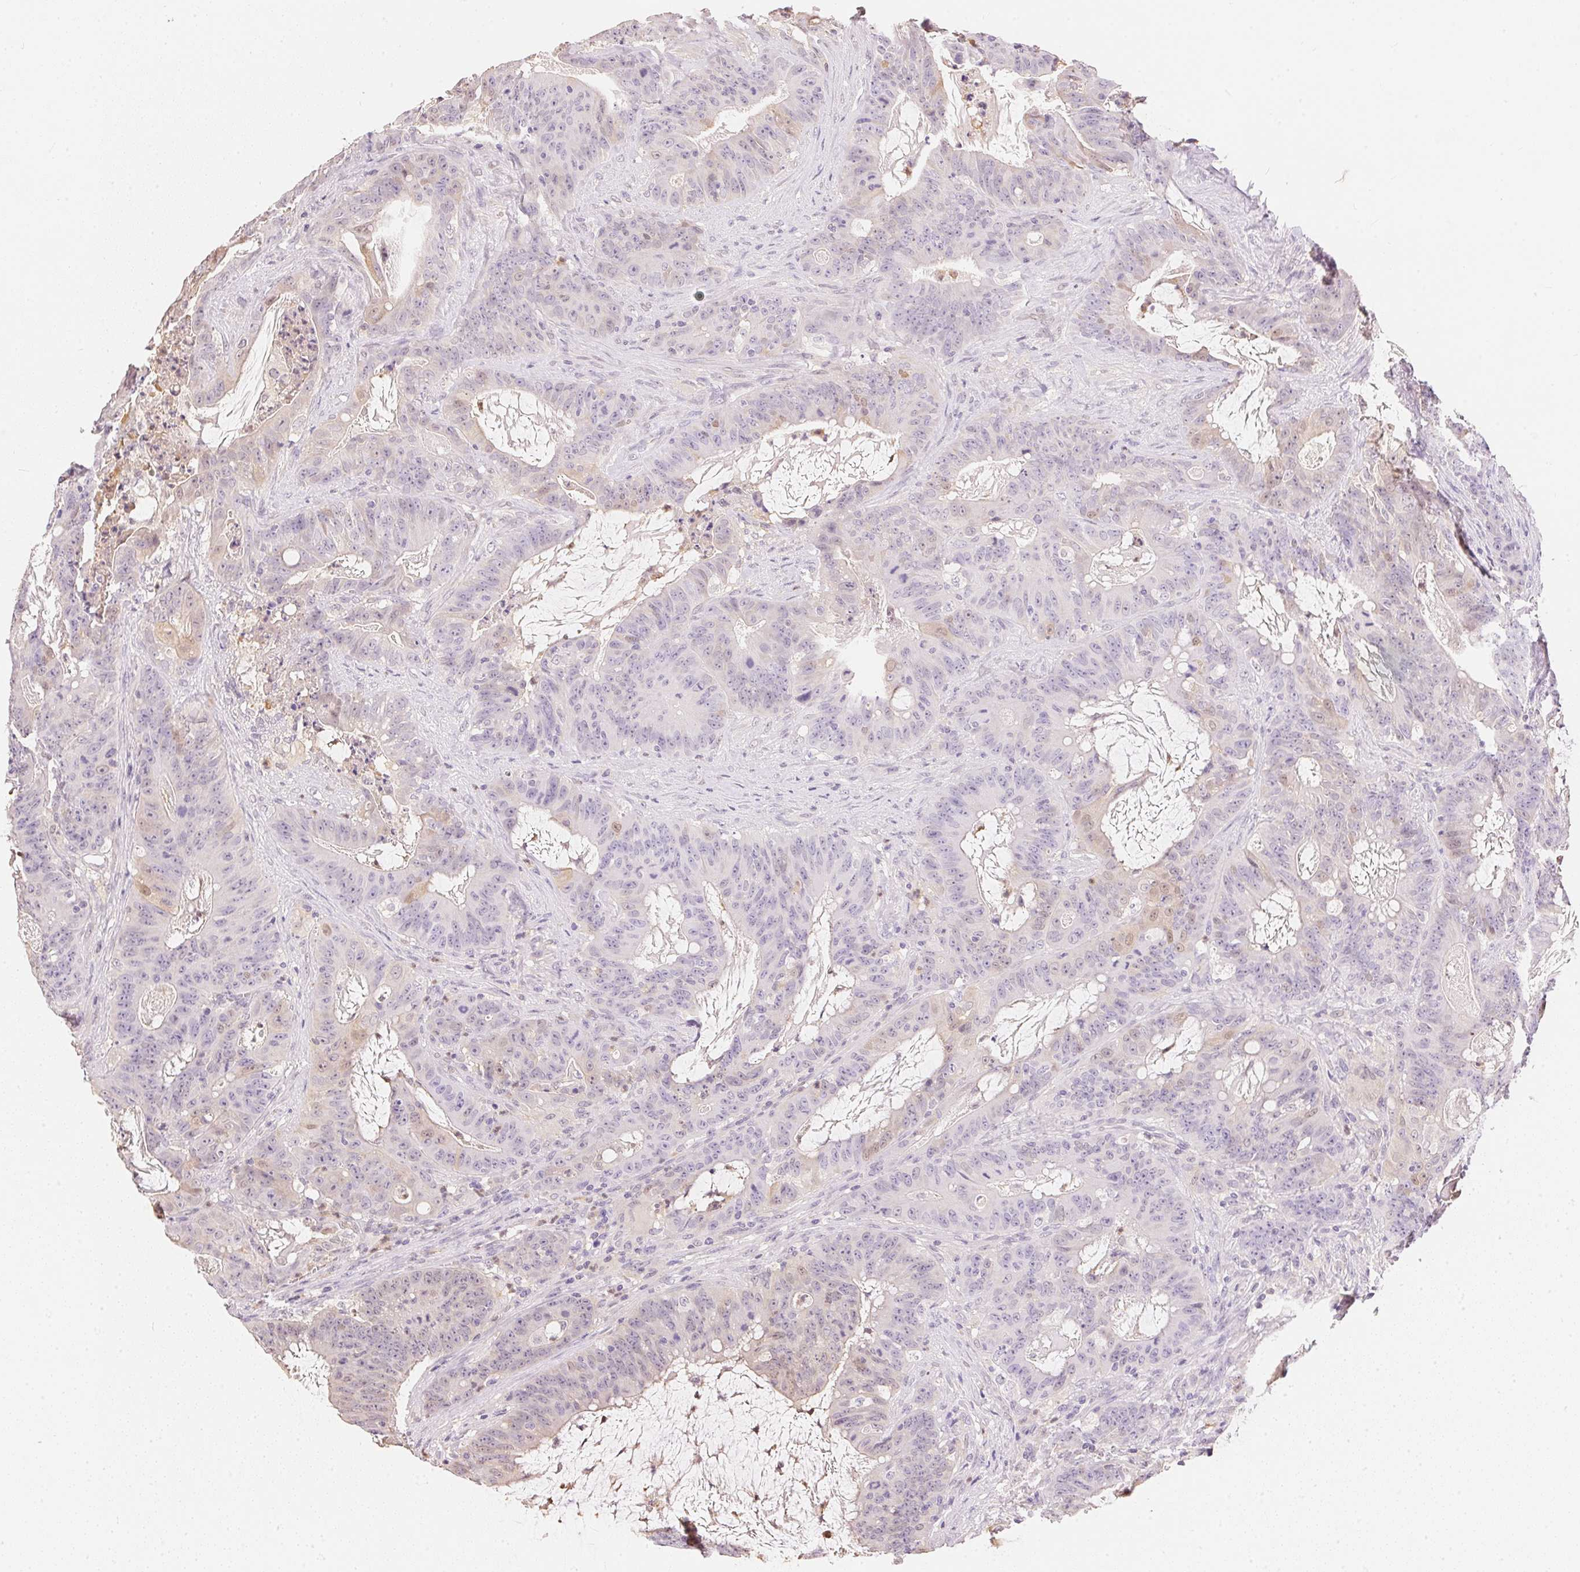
{"staining": {"intensity": "negative", "quantity": "none", "location": "none"}, "tissue": "colorectal cancer", "cell_type": "Tumor cells", "image_type": "cancer", "snomed": [{"axis": "morphology", "description": "Adenocarcinoma, NOS"}, {"axis": "topography", "description": "Colon"}], "caption": "Immunohistochemistry photomicrograph of human colorectal cancer (adenocarcinoma) stained for a protein (brown), which exhibits no expression in tumor cells. (Immunohistochemistry (ihc), brightfield microscopy, high magnification).", "gene": "S100A3", "patient": {"sex": "male", "age": 33}}